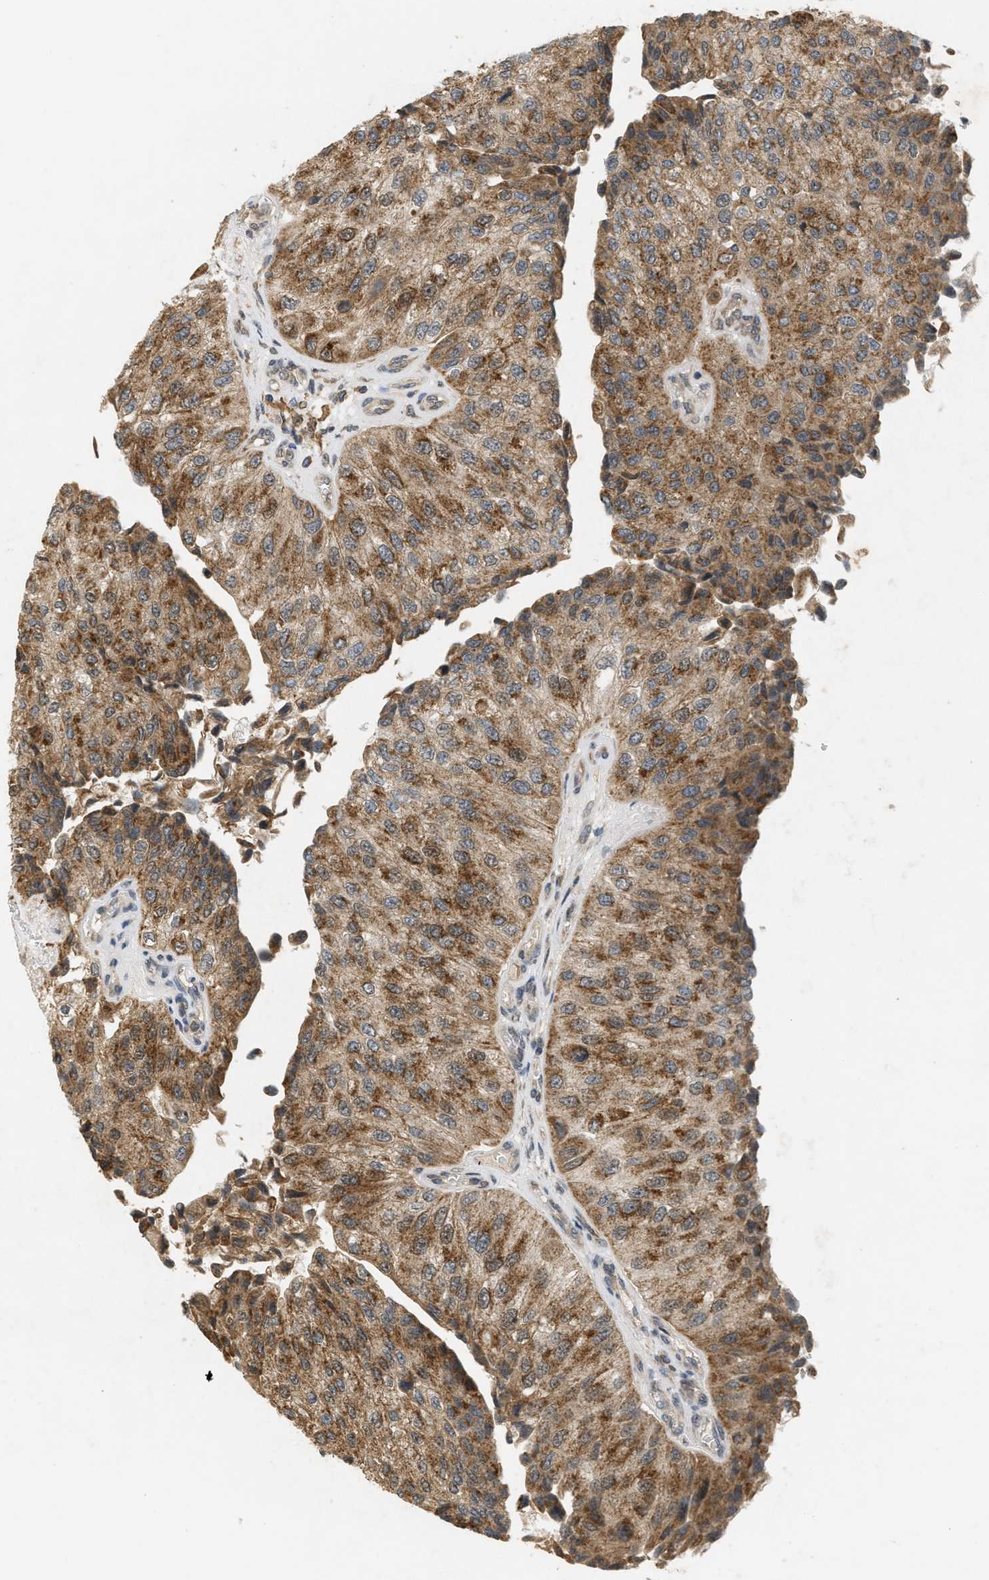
{"staining": {"intensity": "strong", "quantity": ">75%", "location": "cytoplasmic/membranous"}, "tissue": "urothelial cancer", "cell_type": "Tumor cells", "image_type": "cancer", "snomed": [{"axis": "morphology", "description": "Urothelial carcinoma, High grade"}, {"axis": "topography", "description": "Kidney"}, {"axis": "topography", "description": "Urinary bladder"}], "caption": "This histopathology image reveals urothelial cancer stained with immunohistochemistry to label a protein in brown. The cytoplasmic/membranous of tumor cells show strong positivity for the protein. Nuclei are counter-stained blue.", "gene": "PRKD1", "patient": {"sex": "male", "age": 77}}